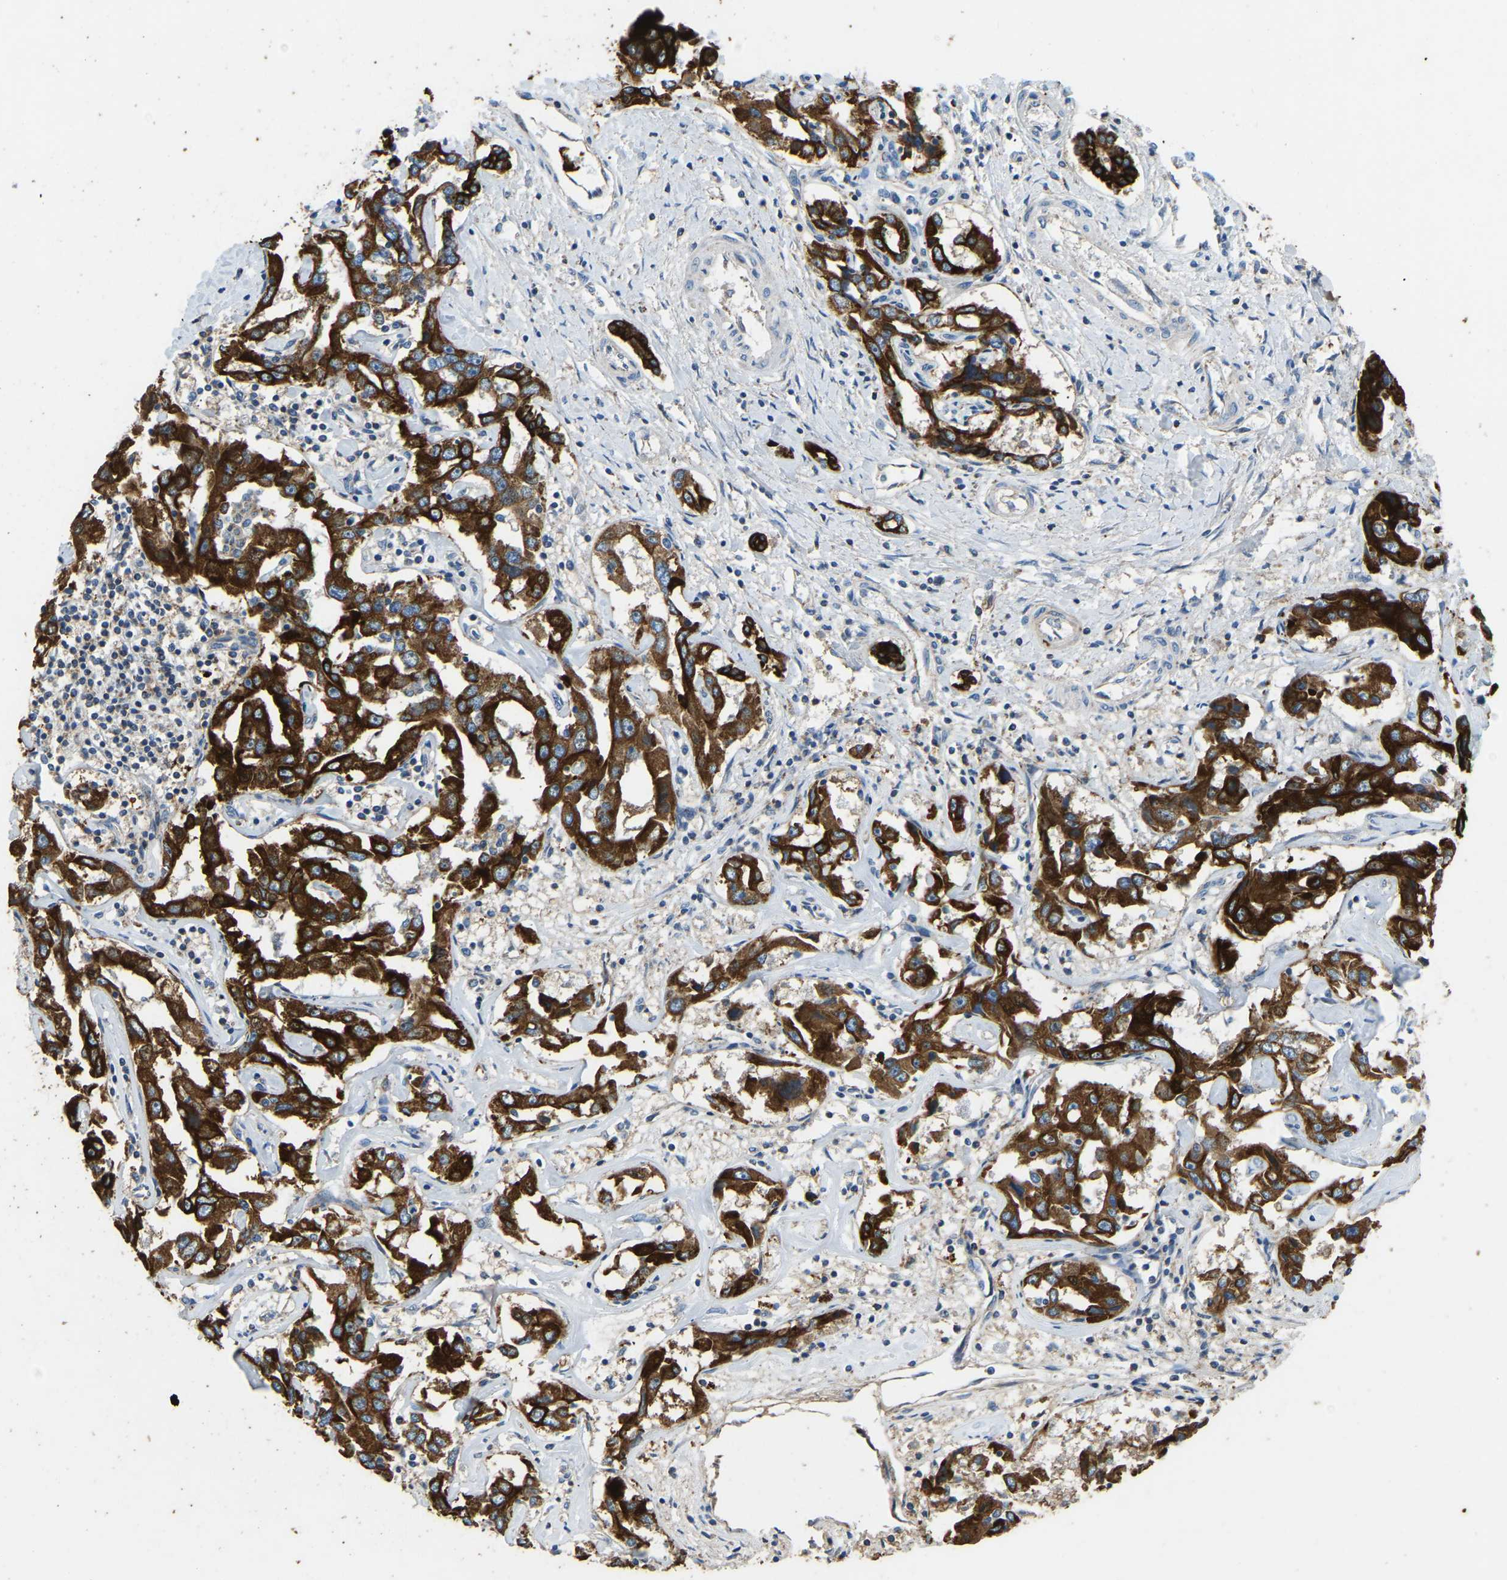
{"staining": {"intensity": "strong", "quantity": ">75%", "location": "cytoplasmic/membranous"}, "tissue": "liver cancer", "cell_type": "Tumor cells", "image_type": "cancer", "snomed": [{"axis": "morphology", "description": "Cholangiocarcinoma"}, {"axis": "topography", "description": "Liver"}], "caption": "IHC micrograph of neoplastic tissue: human liver cancer stained using IHC reveals high levels of strong protein expression localized specifically in the cytoplasmic/membranous of tumor cells, appearing as a cytoplasmic/membranous brown color.", "gene": "ZNF200", "patient": {"sex": "male", "age": 59}}